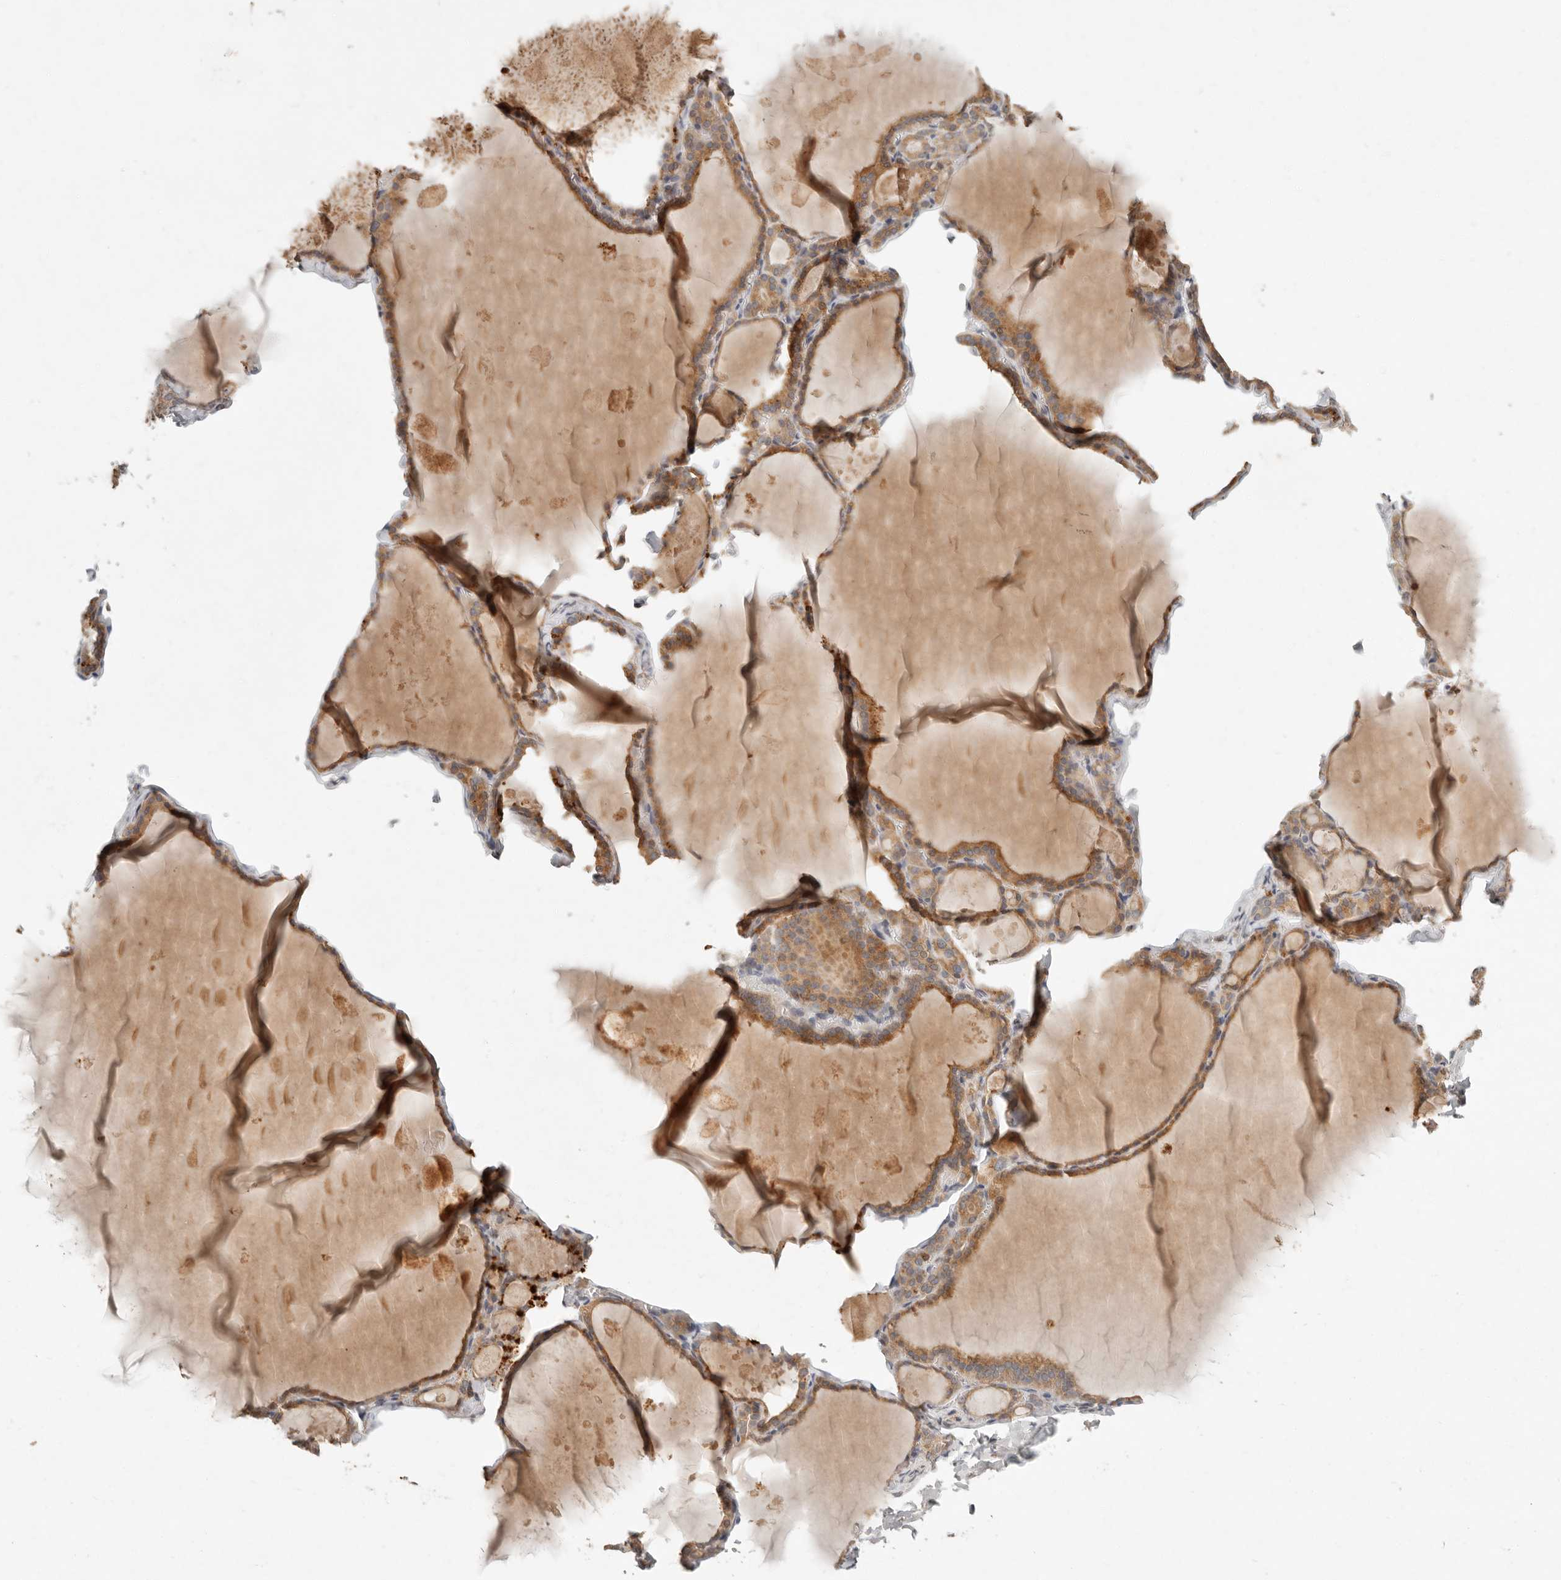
{"staining": {"intensity": "moderate", "quantity": ">75%", "location": "cytoplasmic/membranous"}, "tissue": "thyroid gland", "cell_type": "Glandular cells", "image_type": "normal", "snomed": [{"axis": "morphology", "description": "Normal tissue, NOS"}, {"axis": "topography", "description": "Thyroid gland"}], "caption": "The immunohistochemical stain highlights moderate cytoplasmic/membranous positivity in glandular cells of unremarkable thyroid gland.", "gene": "ARHGEF10L", "patient": {"sex": "male", "age": 56}}